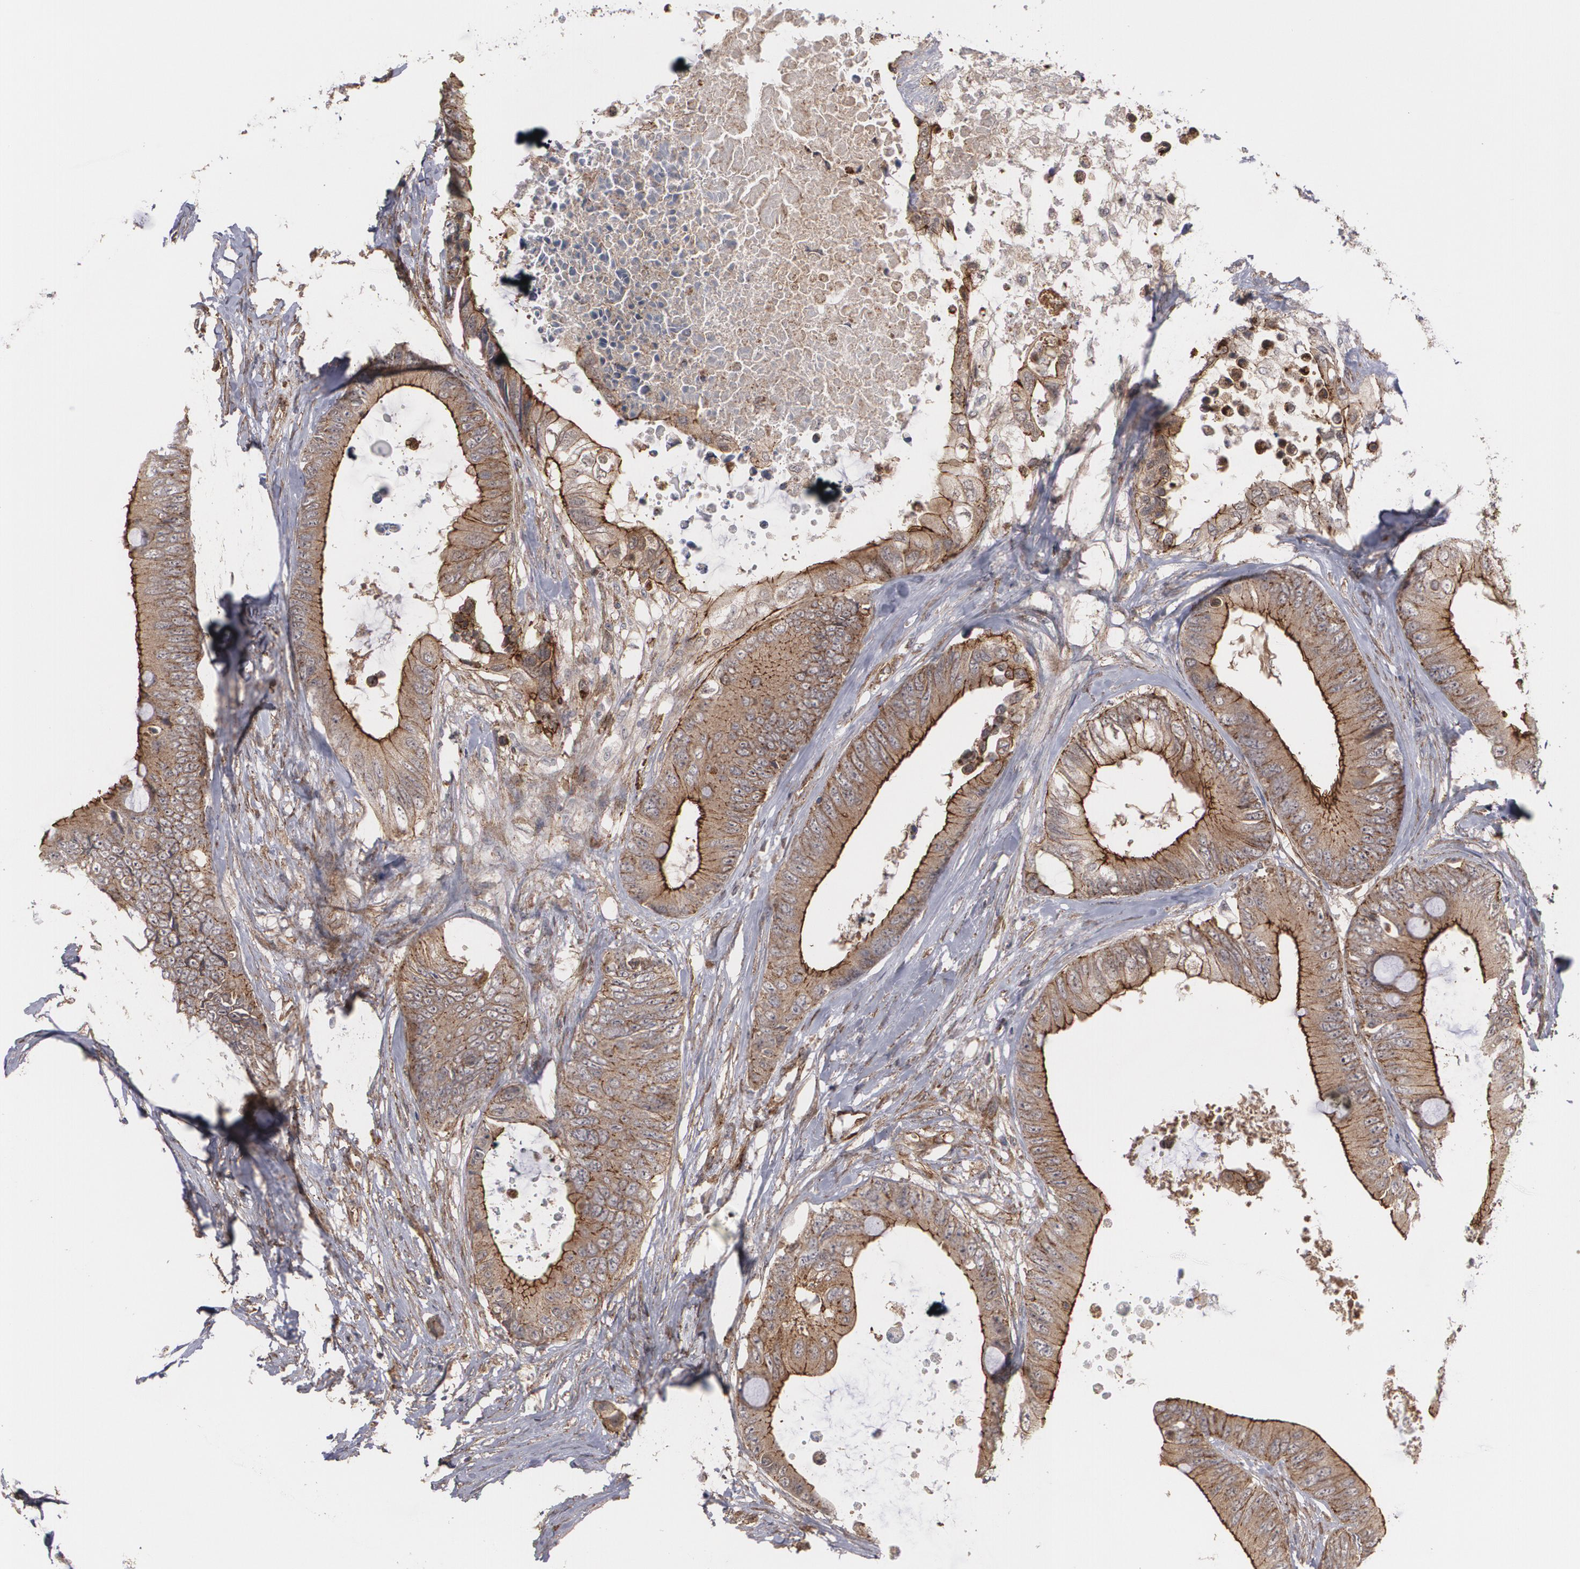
{"staining": {"intensity": "moderate", "quantity": ">75%", "location": "cytoplasmic/membranous"}, "tissue": "colorectal cancer", "cell_type": "Tumor cells", "image_type": "cancer", "snomed": [{"axis": "morphology", "description": "Normal tissue, NOS"}, {"axis": "morphology", "description": "Adenocarcinoma, NOS"}, {"axis": "topography", "description": "Rectum"}, {"axis": "topography", "description": "Peripheral nerve tissue"}], "caption": "Protein staining by immunohistochemistry (IHC) displays moderate cytoplasmic/membranous staining in about >75% of tumor cells in colorectal cancer.", "gene": "TJP1", "patient": {"sex": "female", "age": 77}}